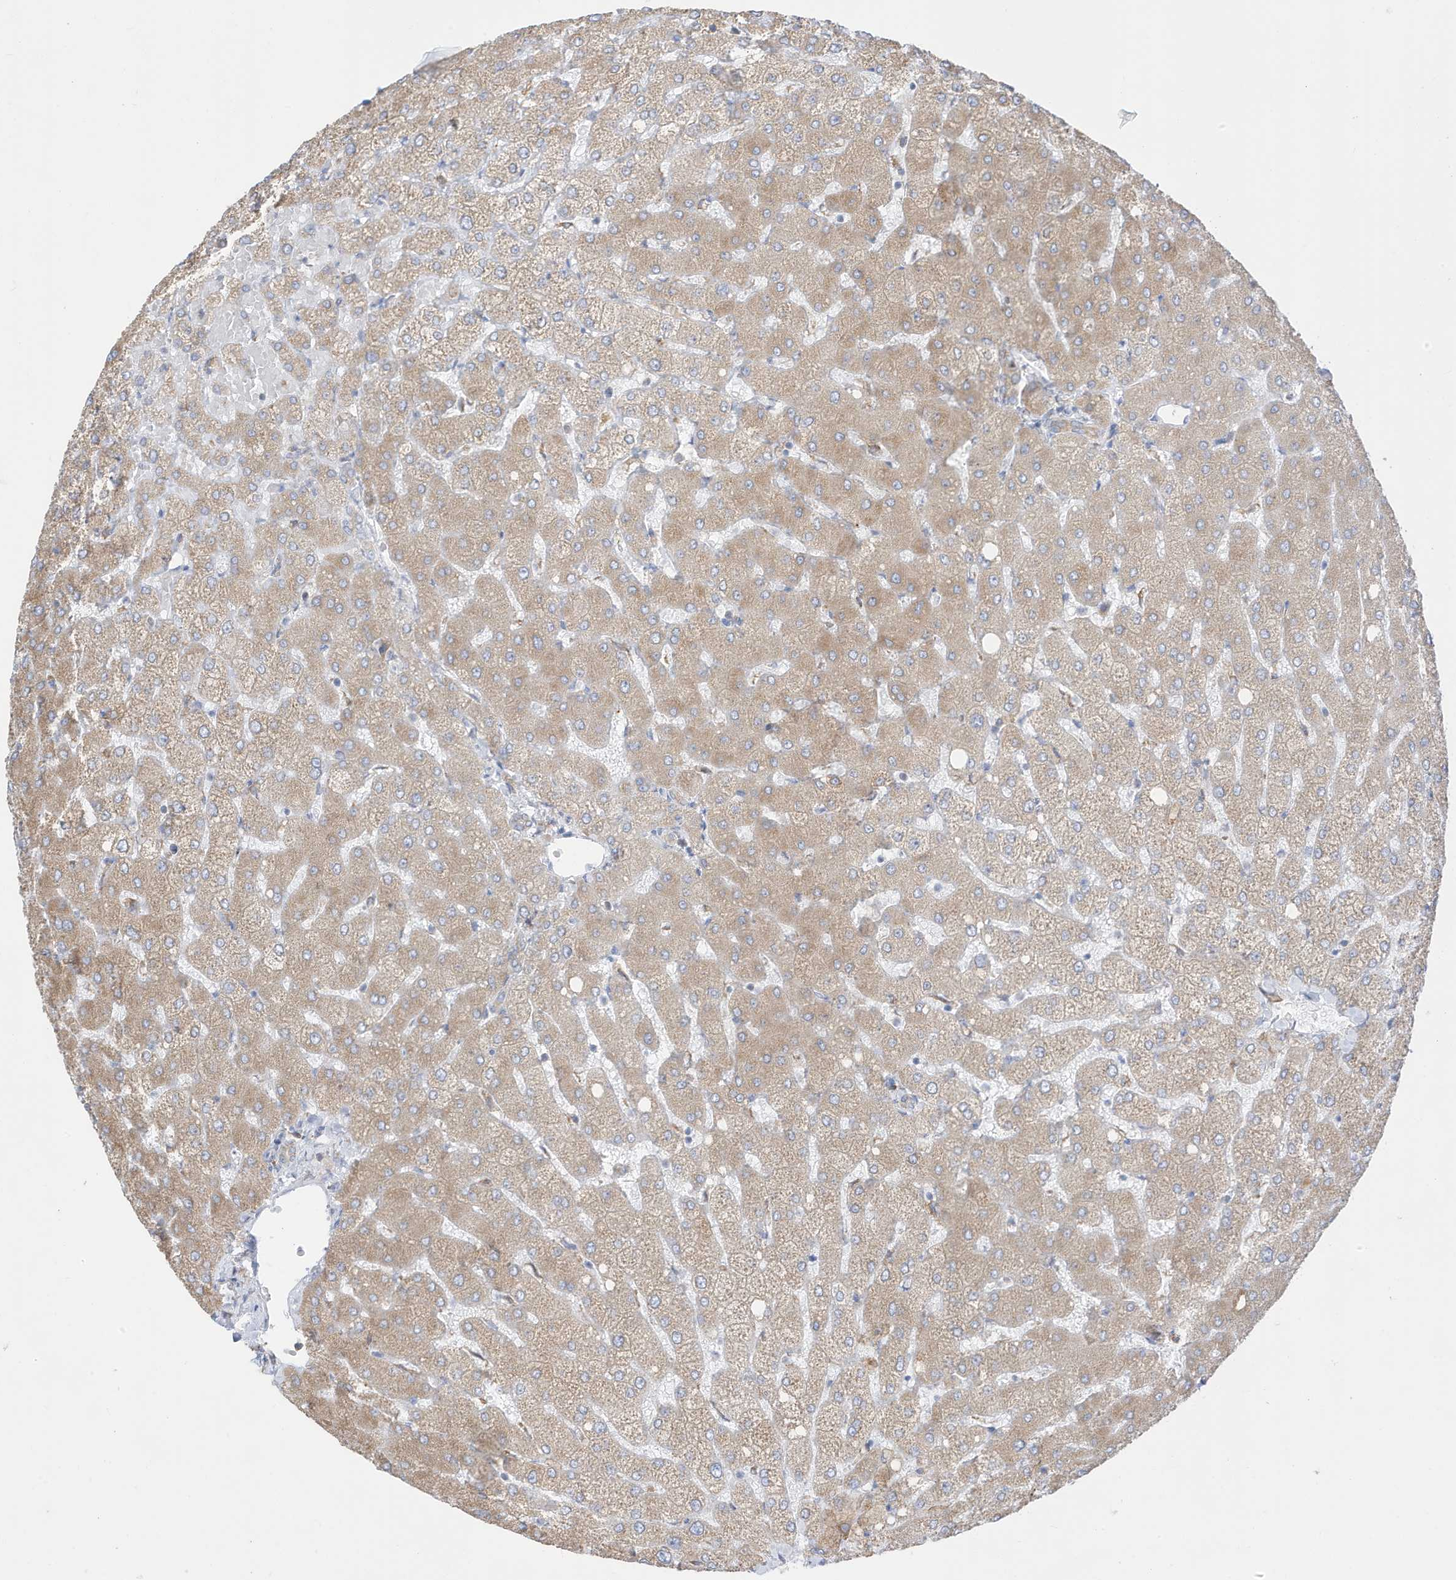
{"staining": {"intensity": "weak", "quantity": ">75%", "location": "cytoplasmic/membranous"}, "tissue": "liver", "cell_type": "Cholangiocytes", "image_type": "normal", "snomed": [{"axis": "morphology", "description": "Normal tissue, NOS"}, {"axis": "topography", "description": "Liver"}], "caption": "Liver stained for a protein (brown) reveals weak cytoplasmic/membranous positive staining in approximately >75% of cholangiocytes.", "gene": "PDIA6", "patient": {"sex": "female", "age": 54}}